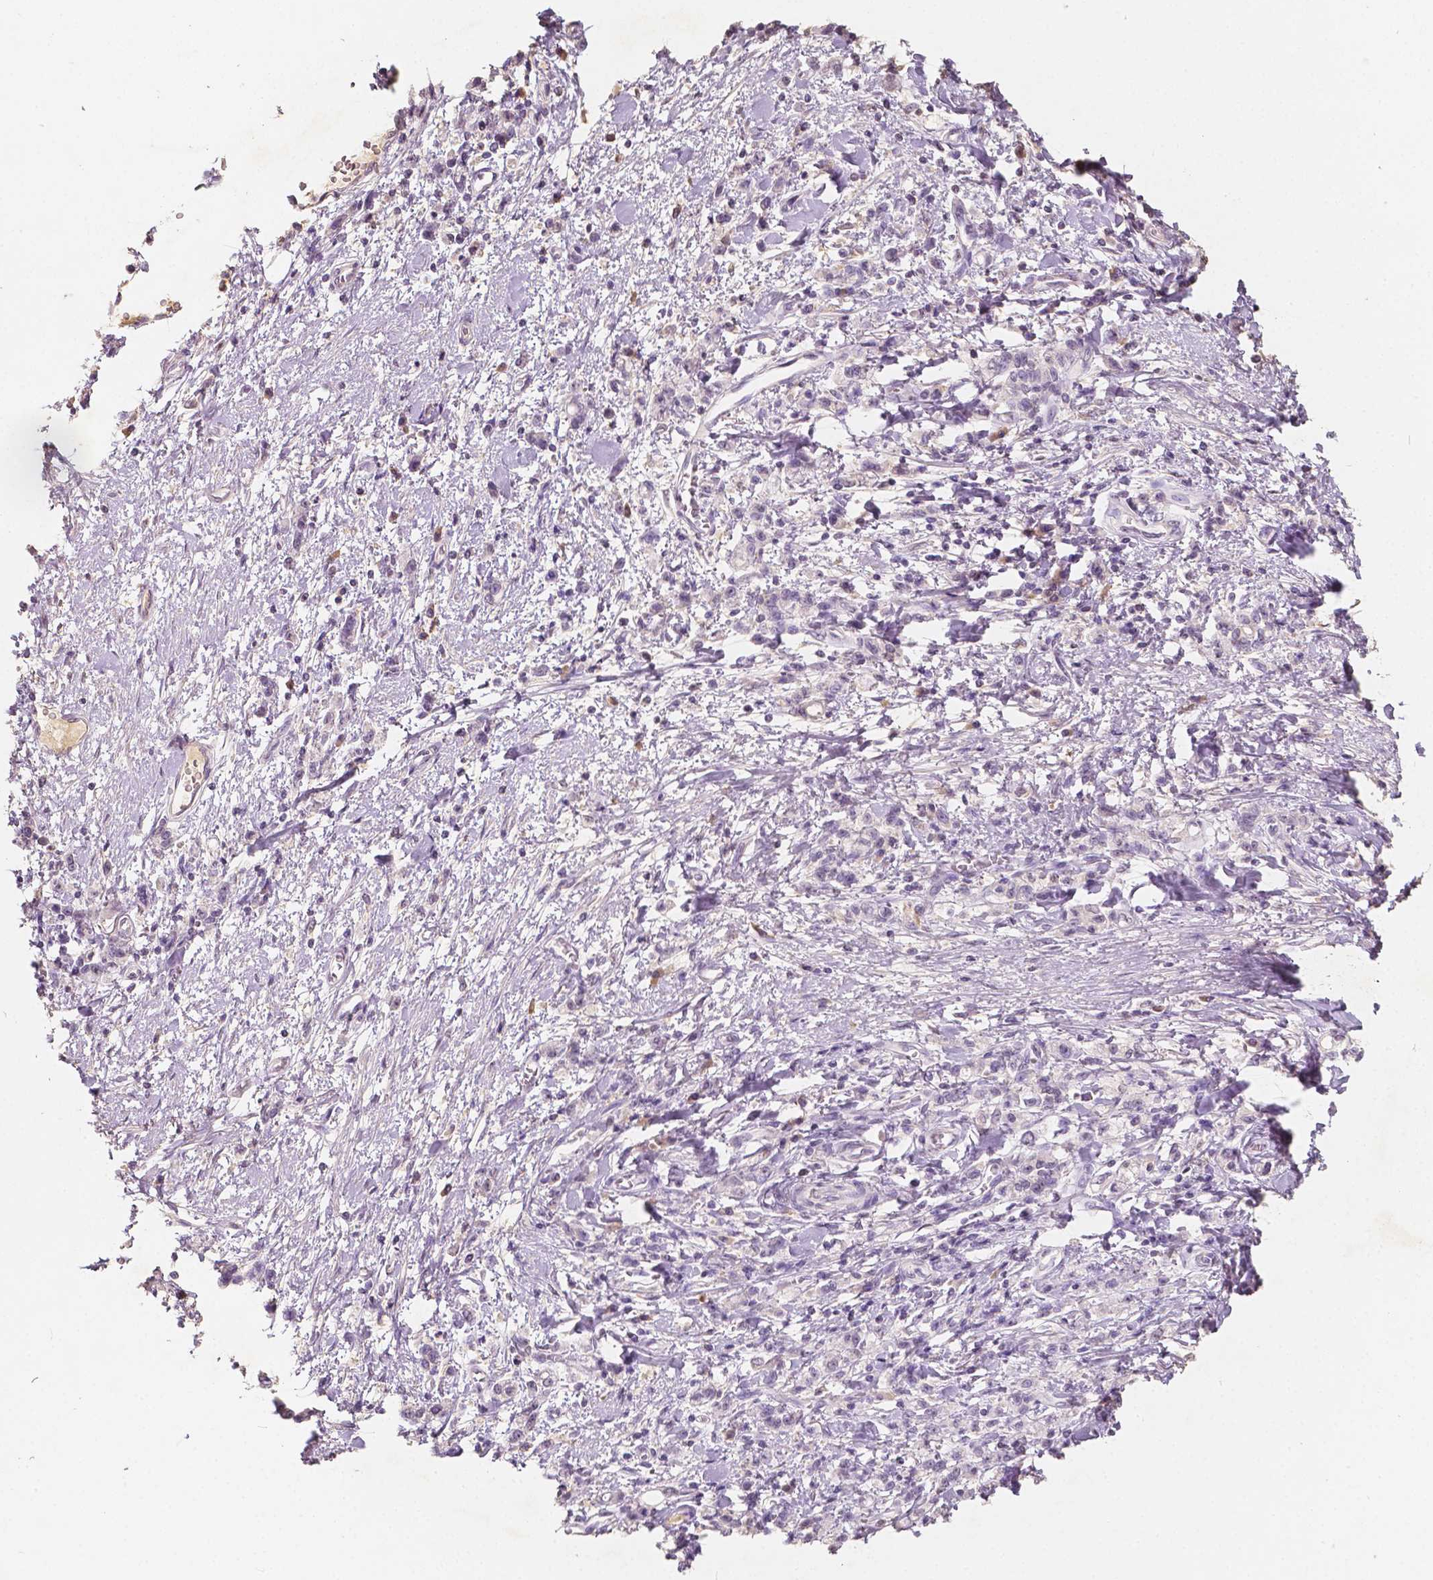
{"staining": {"intensity": "negative", "quantity": "none", "location": "none"}, "tissue": "stomach cancer", "cell_type": "Tumor cells", "image_type": "cancer", "snomed": [{"axis": "morphology", "description": "Adenocarcinoma, NOS"}, {"axis": "topography", "description": "Stomach"}], "caption": "Immunohistochemistry (IHC) of stomach adenocarcinoma demonstrates no staining in tumor cells.", "gene": "SOX15", "patient": {"sex": "male", "age": 77}}